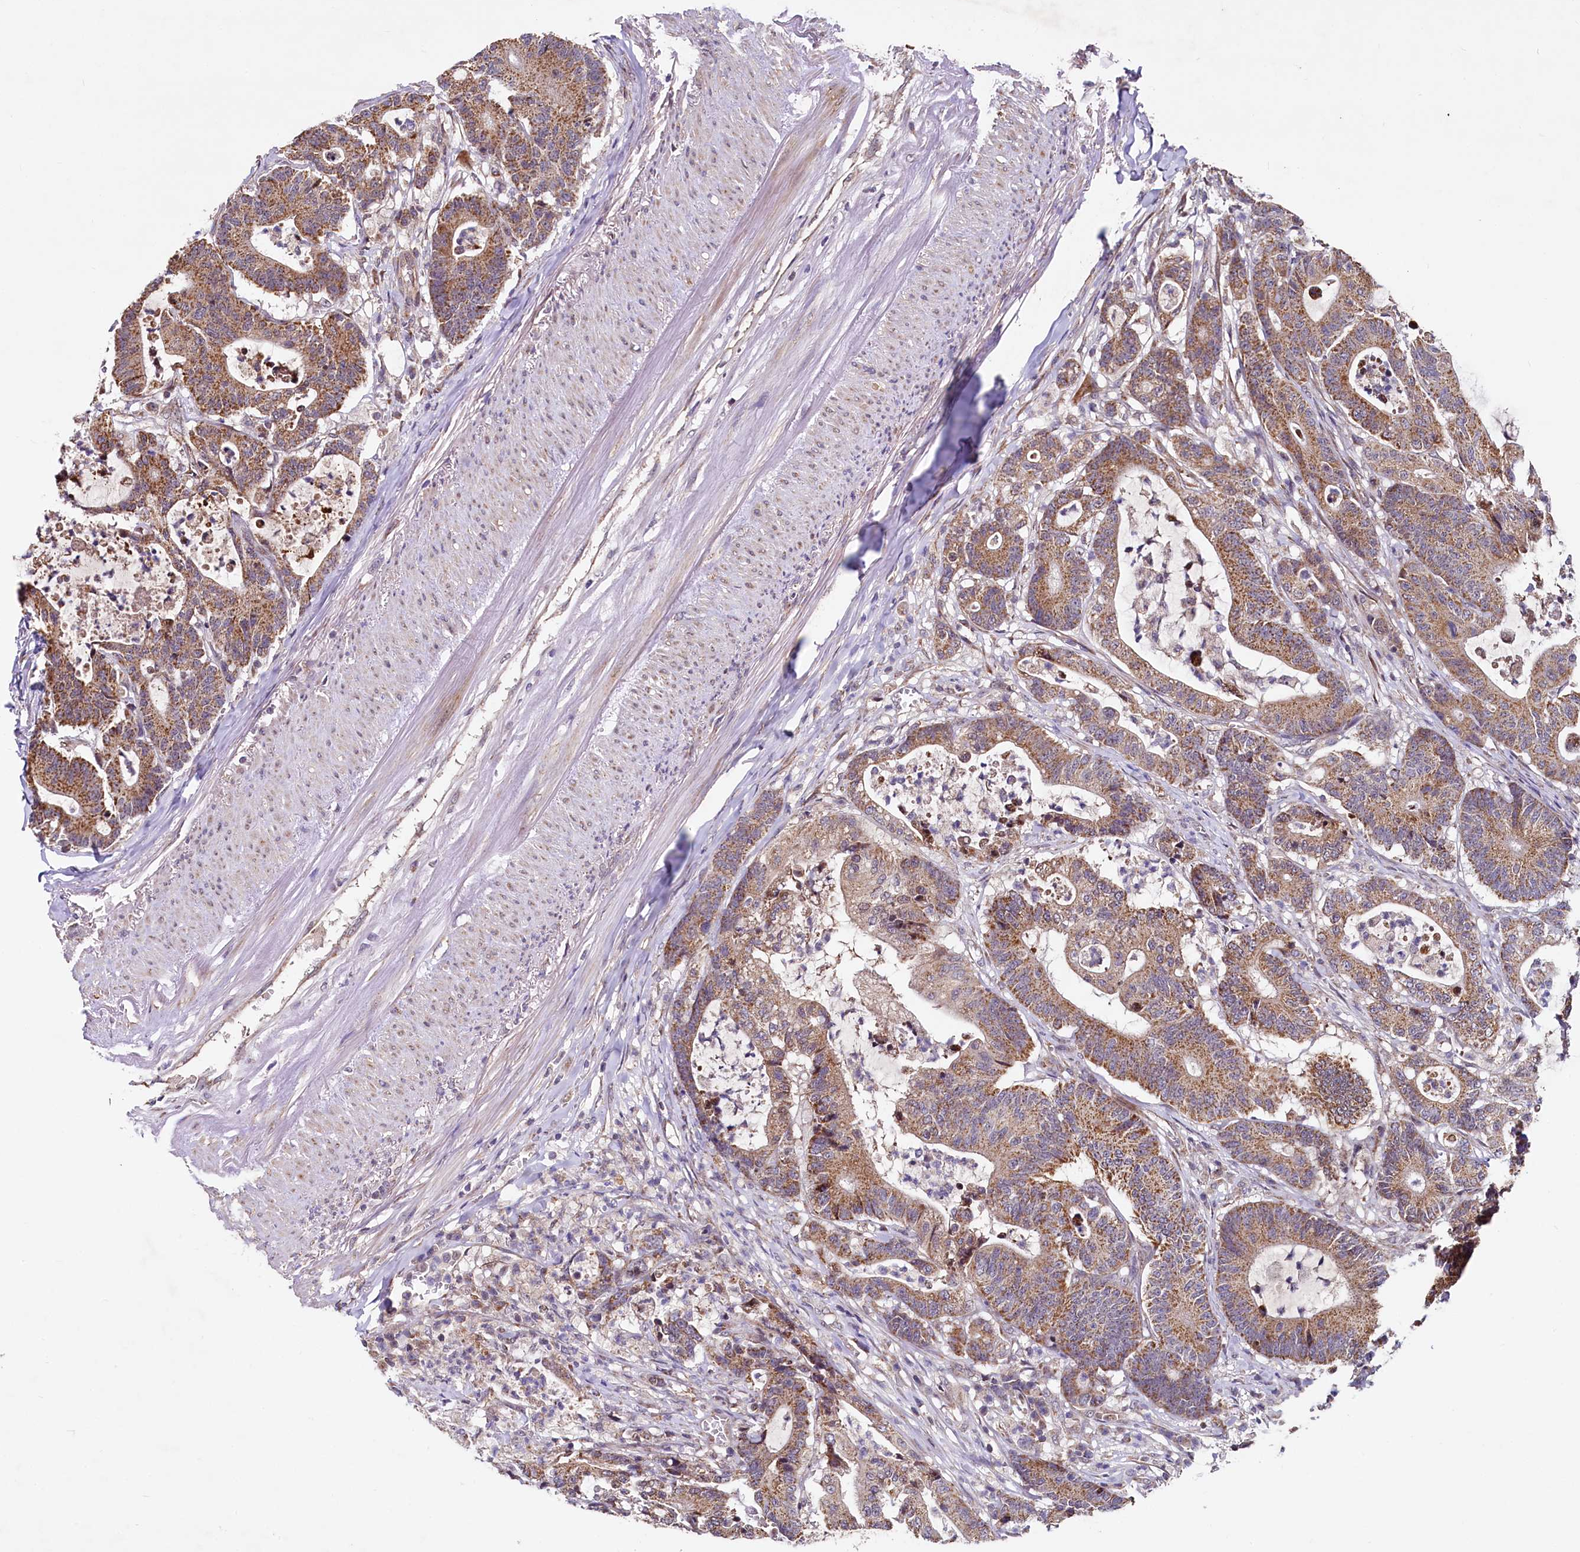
{"staining": {"intensity": "moderate", "quantity": ">75%", "location": "cytoplasmic/membranous"}, "tissue": "colorectal cancer", "cell_type": "Tumor cells", "image_type": "cancer", "snomed": [{"axis": "morphology", "description": "Adenocarcinoma, NOS"}, {"axis": "topography", "description": "Colon"}], "caption": "Human colorectal cancer (adenocarcinoma) stained with a brown dye demonstrates moderate cytoplasmic/membranous positive staining in about >75% of tumor cells.", "gene": "SPRYD3", "patient": {"sex": "female", "age": 84}}